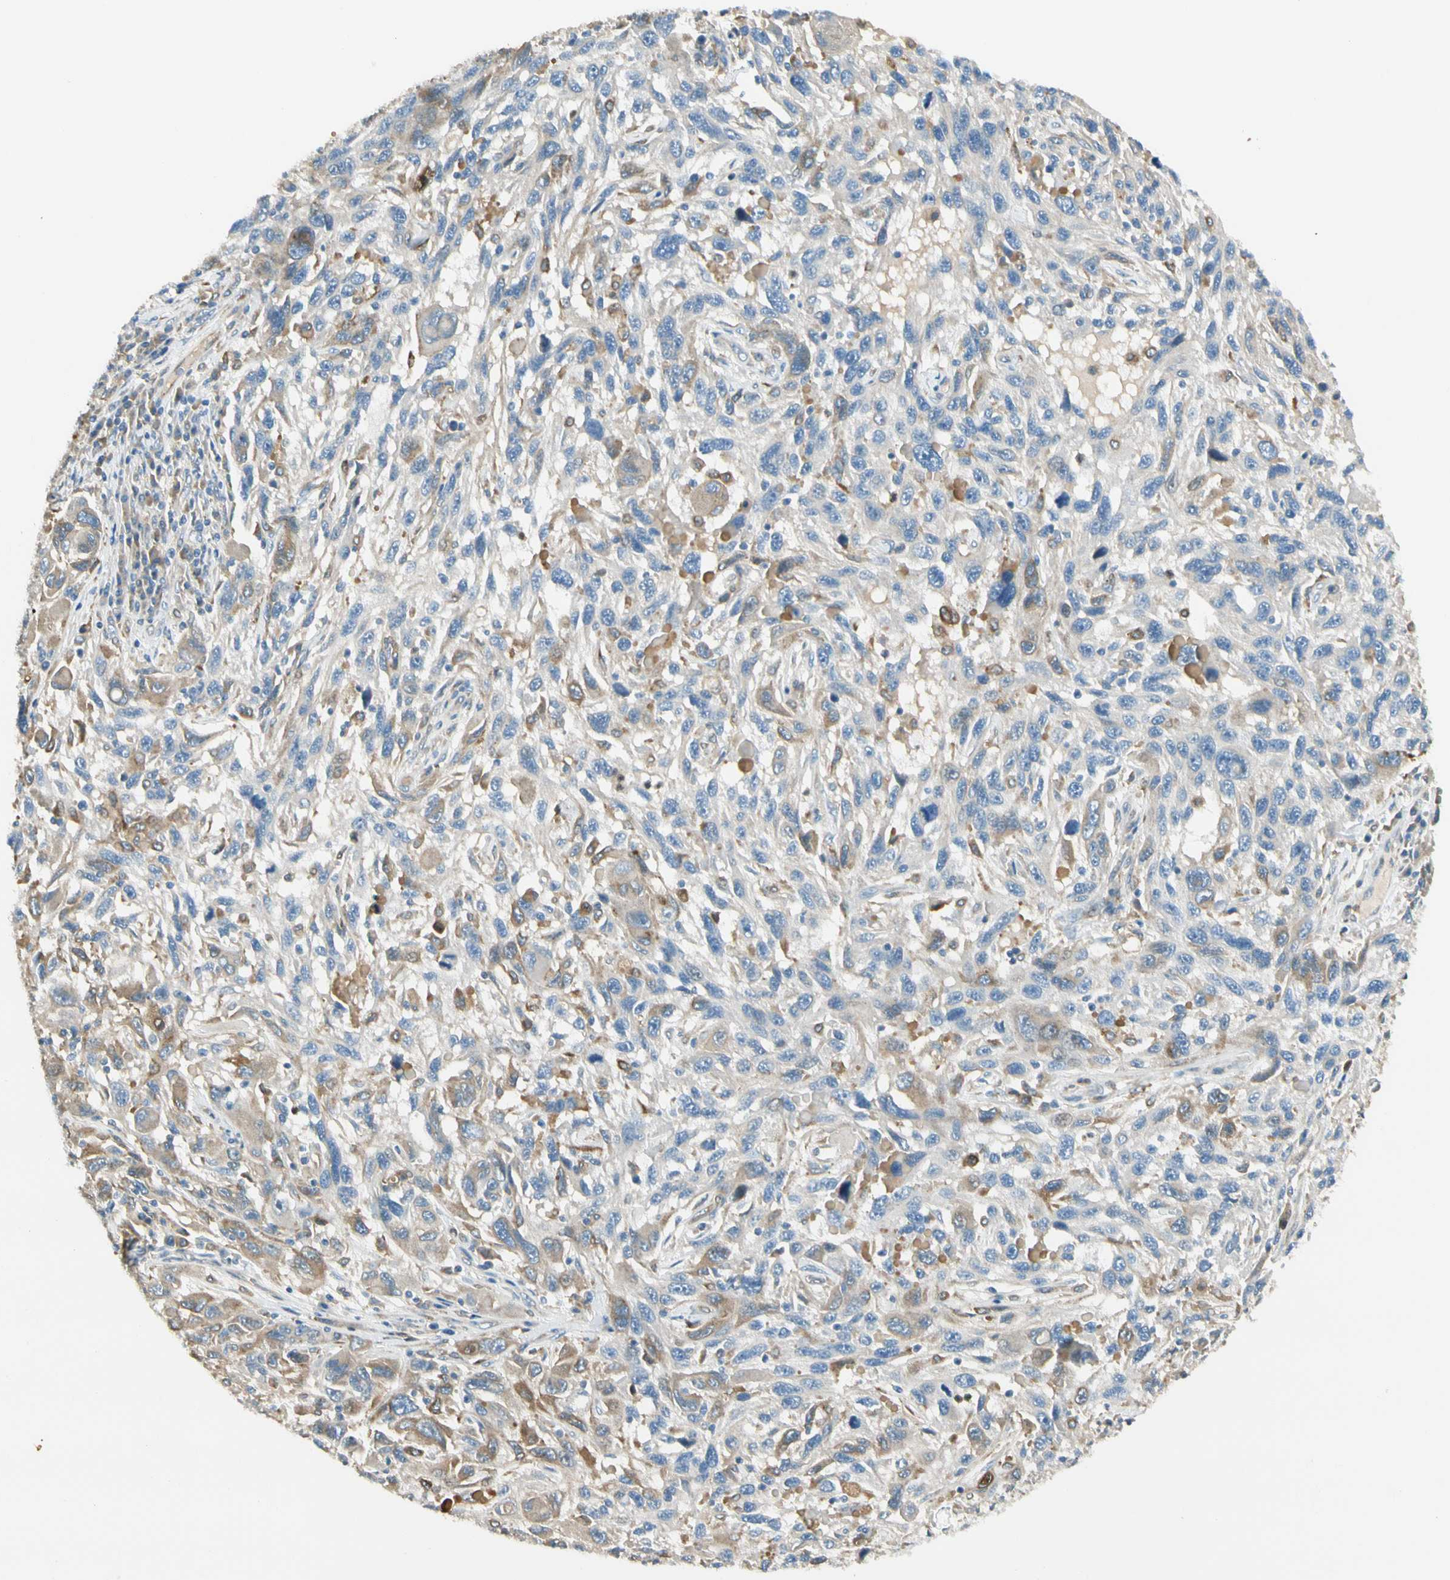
{"staining": {"intensity": "moderate", "quantity": "<25%", "location": "cytoplasmic/membranous"}, "tissue": "melanoma", "cell_type": "Tumor cells", "image_type": "cancer", "snomed": [{"axis": "morphology", "description": "Malignant melanoma, NOS"}, {"axis": "topography", "description": "Skin"}], "caption": "Immunohistochemistry histopathology image of neoplastic tissue: melanoma stained using immunohistochemistry reveals low levels of moderate protein expression localized specifically in the cytoplasmic/membranous of tumor cells, appearing as a cytoplasmic/membranous brown color.", "gene": "LPCAT2", "patient": {"sex": "male", "age": 53}}